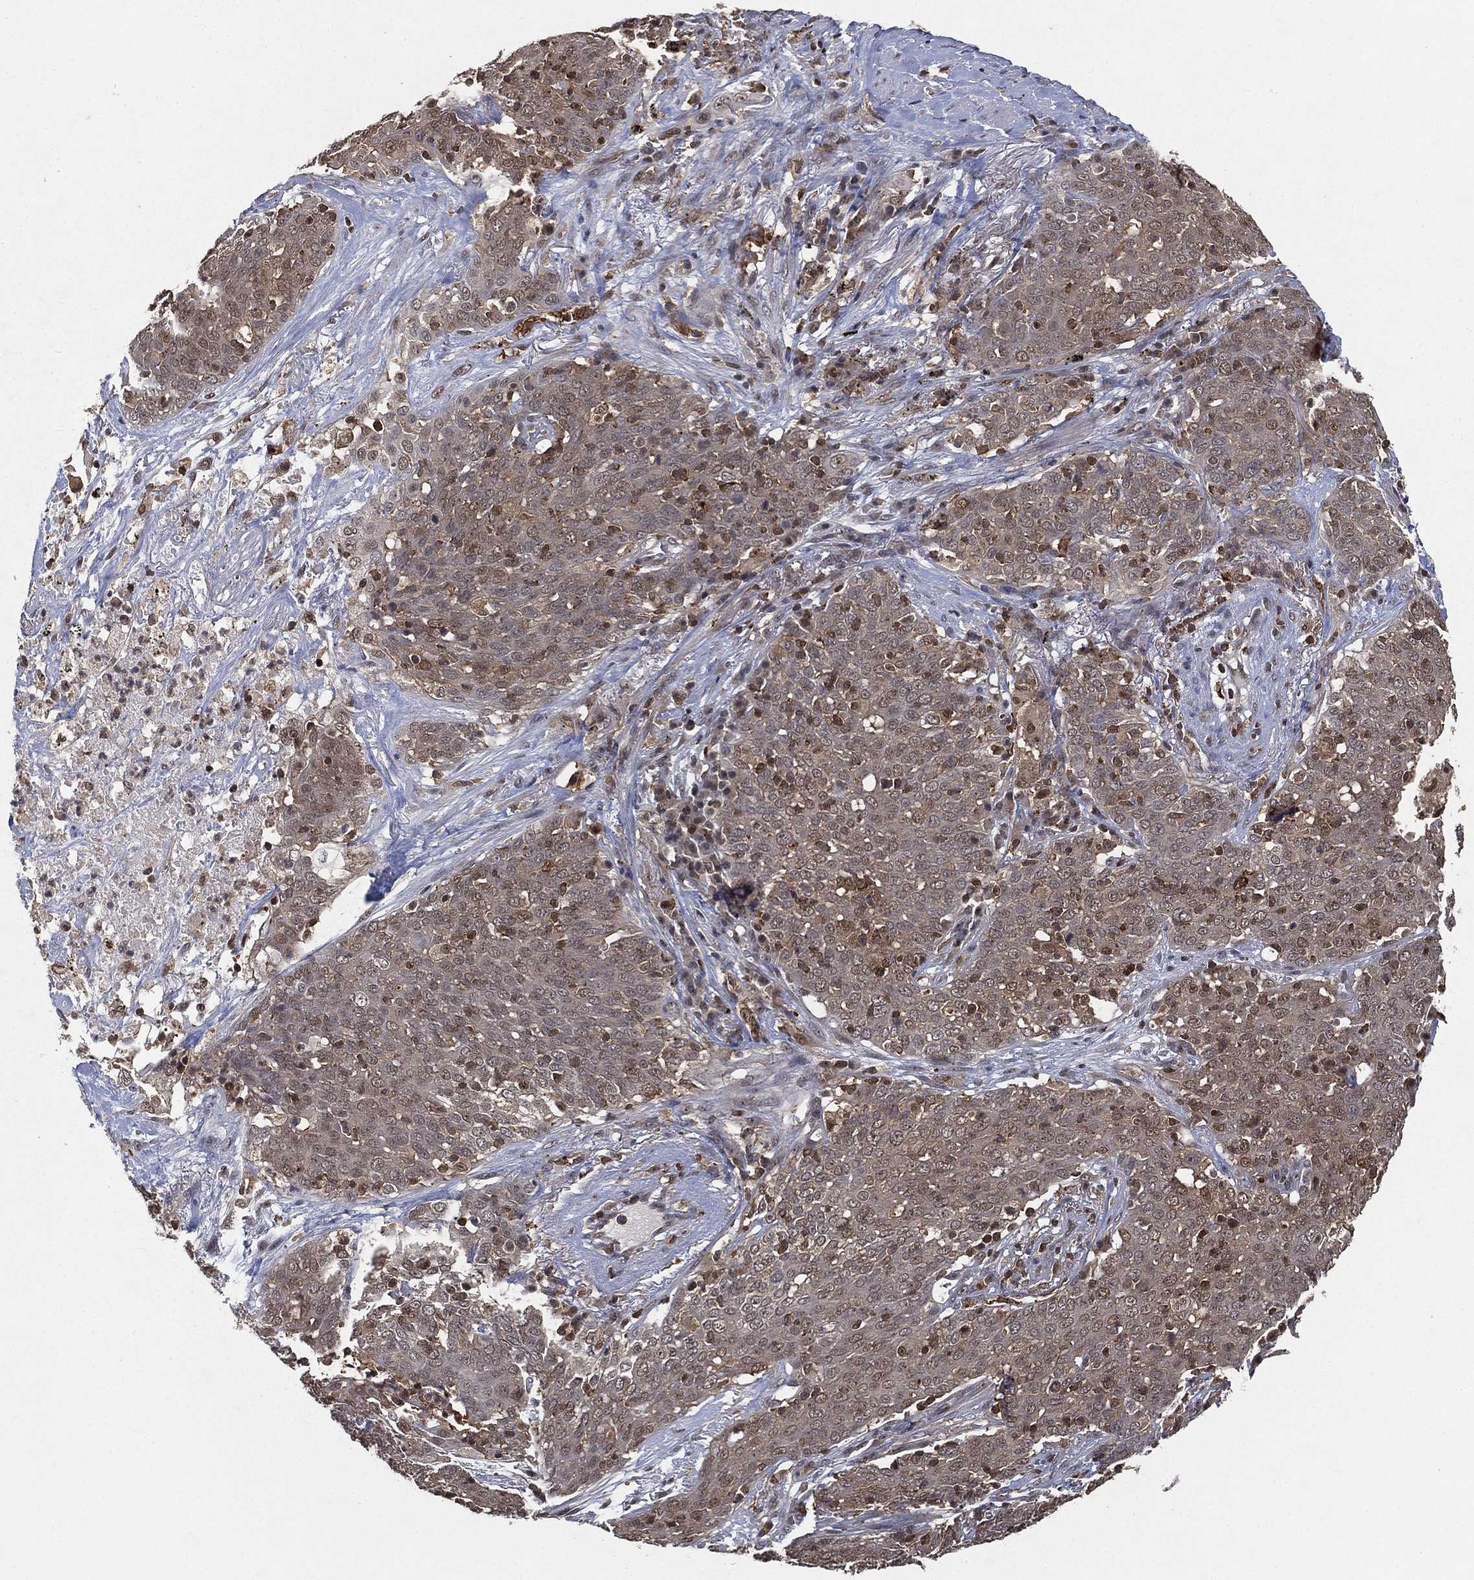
{"staining": {"intensity": "negative", "quantity": "none", "location": "none"}, "tissue": "lung cancer", "cell_type": "Tumor cells", "image_type": "cancer", "snomed": [{"axis": "morphology", "description": "Squamous cell carcinoma, NOS"}, {"axis": "topography", "description": "Lung"}], "caption": "Tumor cells show no significant positivity in lung cancer.", "gene": "WDR26", "patient": {"sex": "male", "age": 82}}